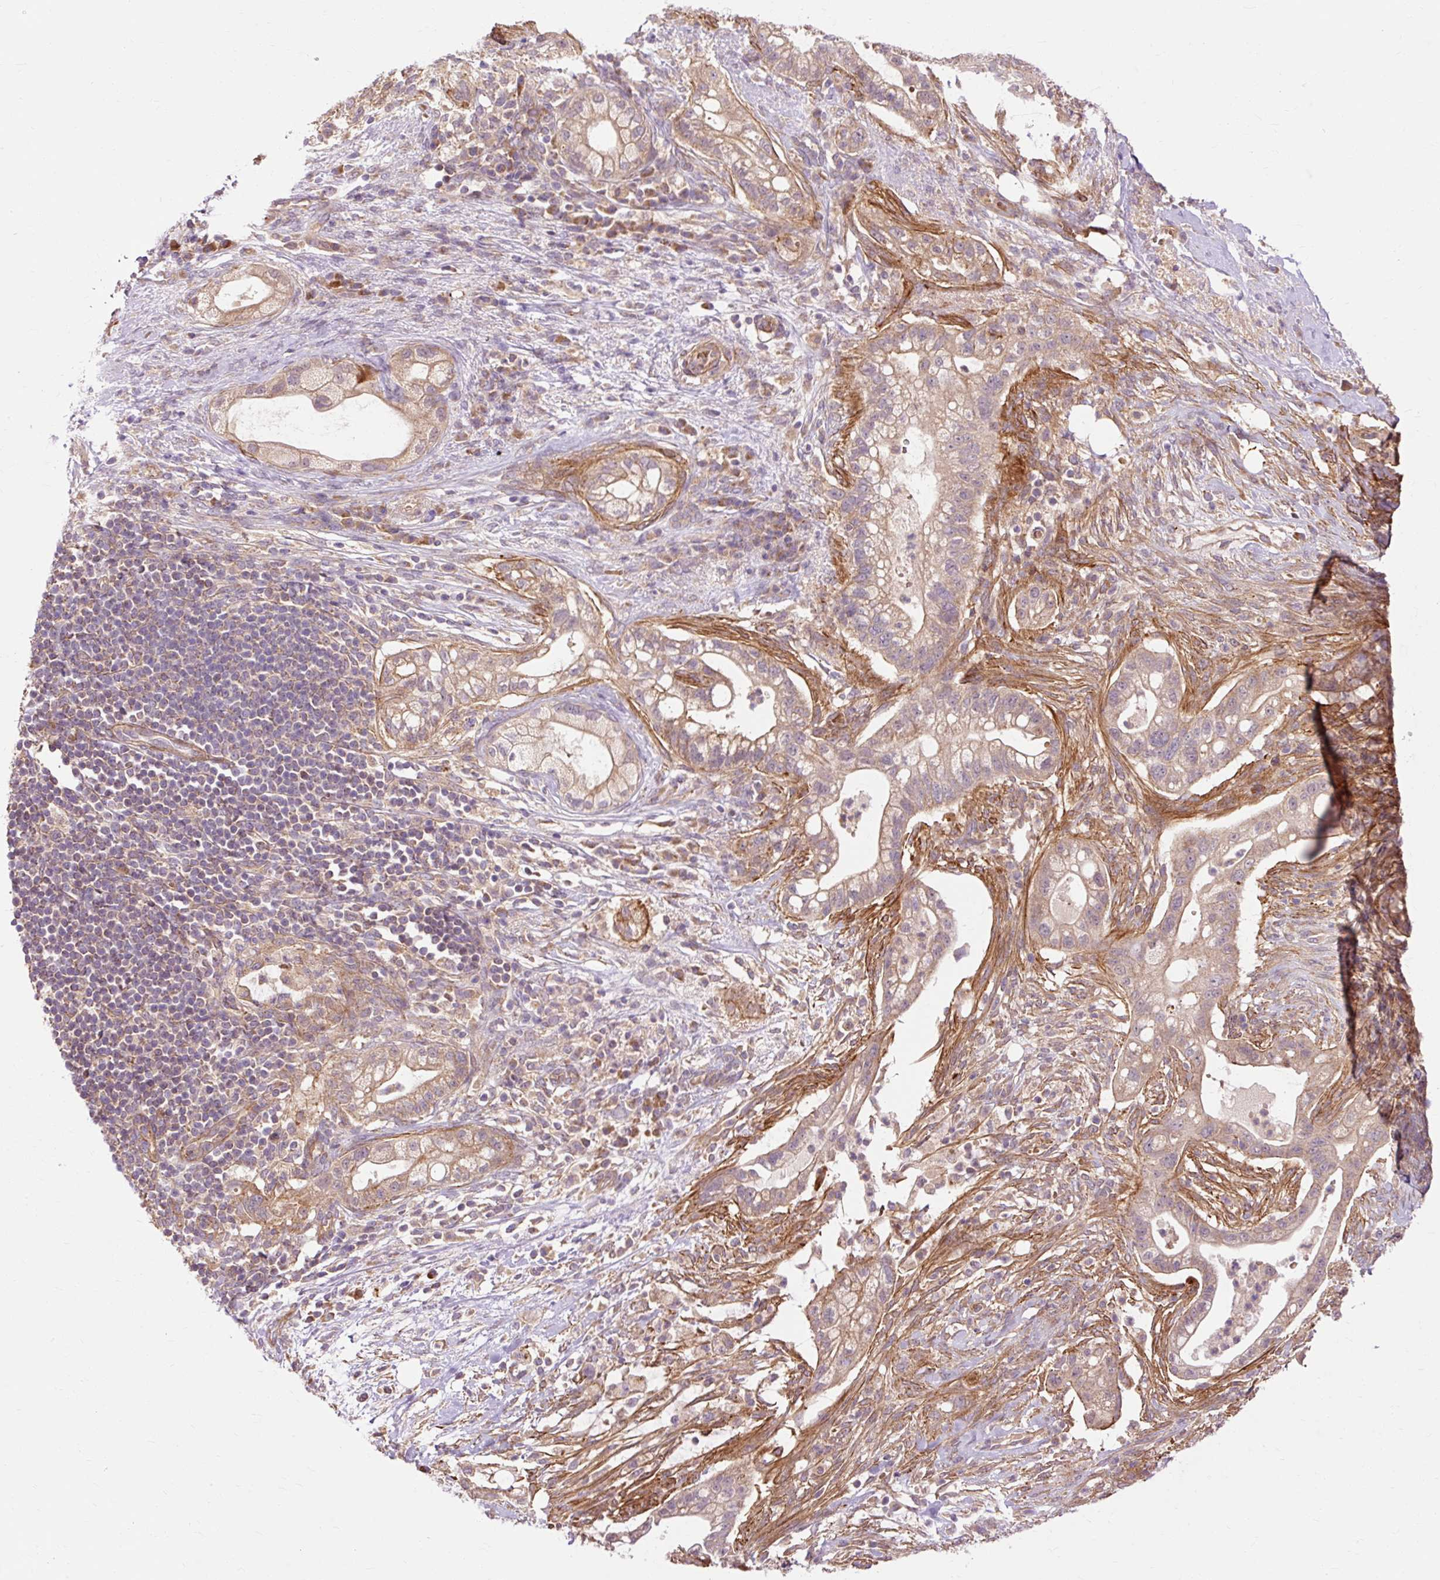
{"staining": {"intensity": "weak", "quantity": ">75%", "location": "cytoplasmic/membranous"}, "tissue": "pancreatic cancer", "cell_type": "Tumor cells", "image_type": "cancer", "snomed": [{"axis": "morphology", "description": "Adenocarcinoma, NOS"}, {"axis": "topography", "description": "Pancreas"}], "caption": "Adenocarcinoma (pancreatic) was stained to show a protein in brown. There is low levels of weak cytoplasmic/membranous staining in about >75% of tumor cells. The staining was performed using DAB, with brown indicating positive protein expression. Nuclei are stained blue with hematoxylin.", "gene": "RIPOR3", "patient": {"sex": "male", "age": 44}}